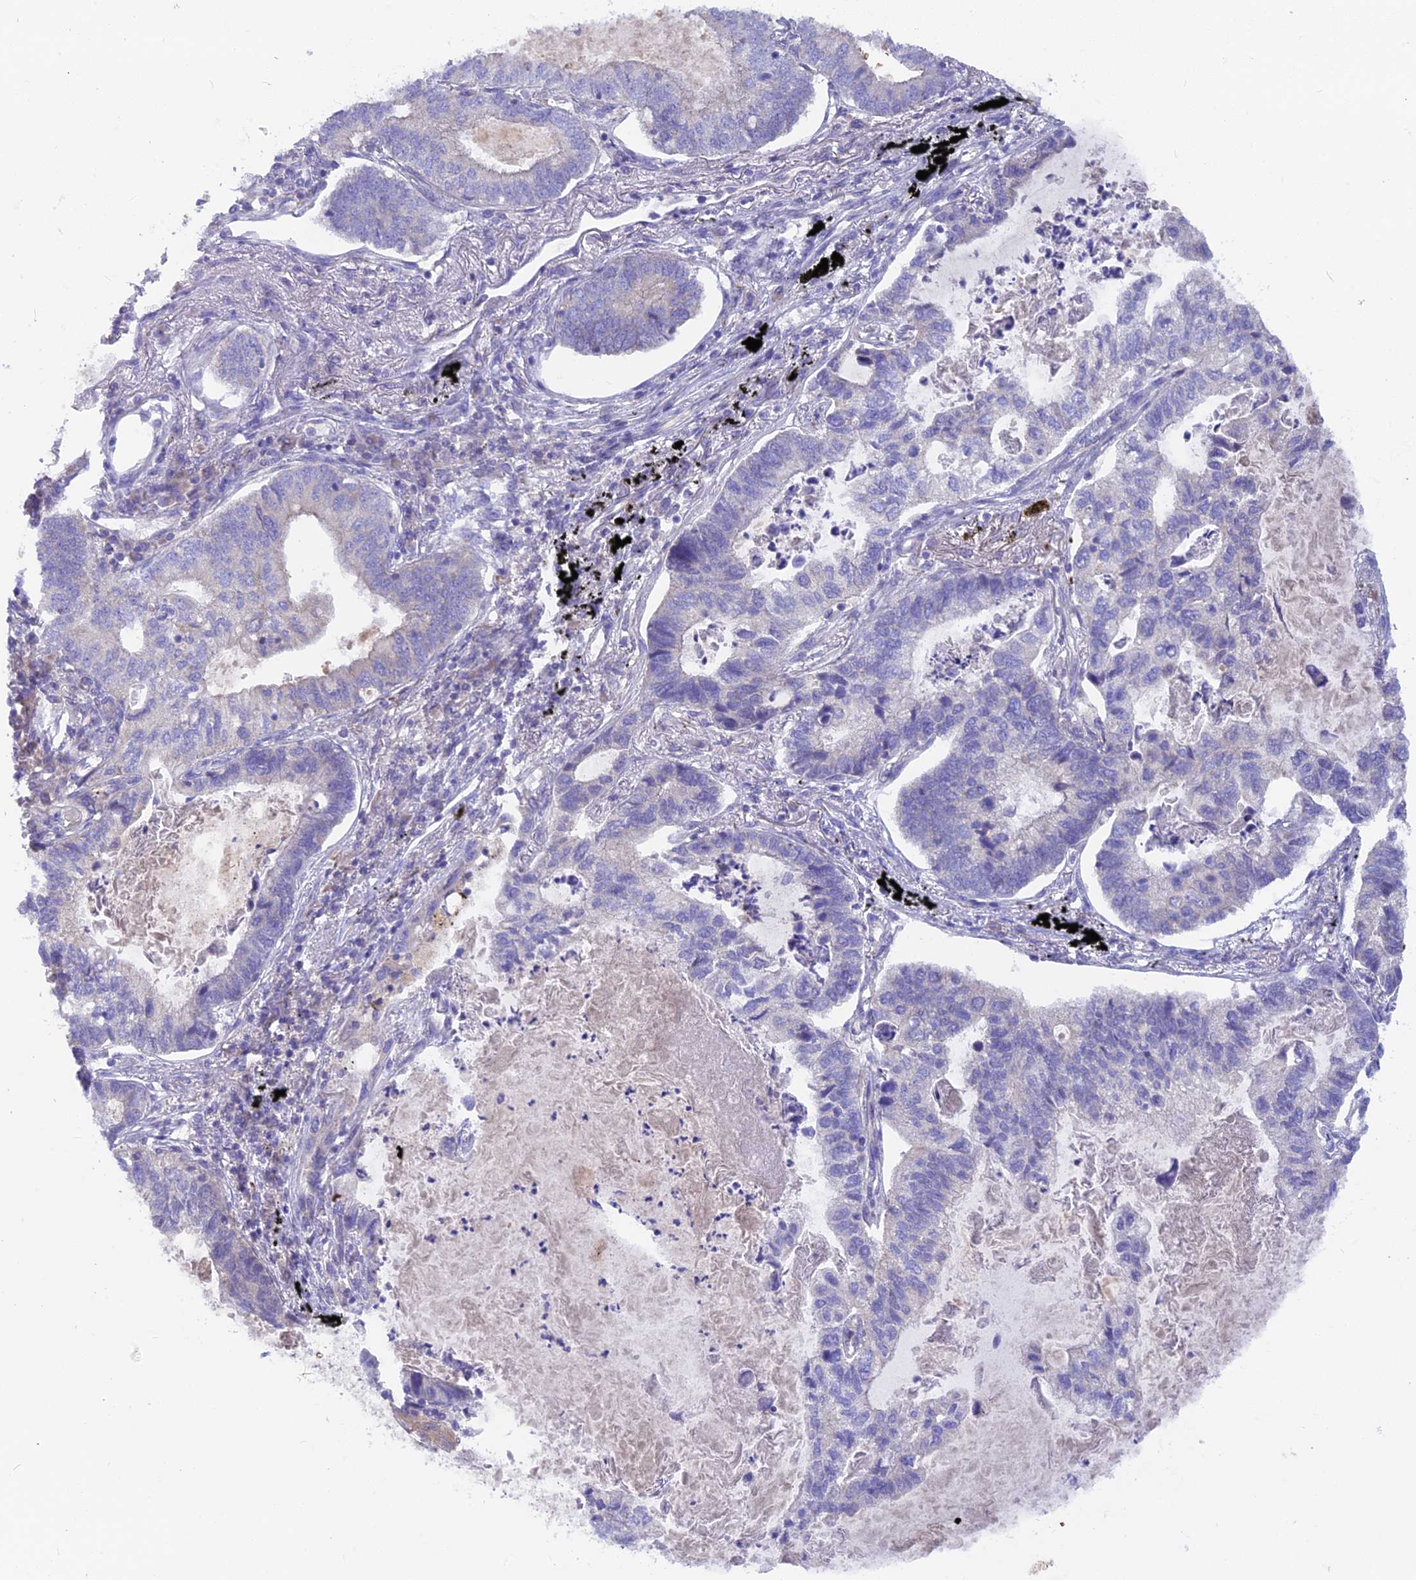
{"staining": {"intensity": "negative", "quantity": "none", "location": "none"}, "tissue": "lung cancer", "cell_type": "Tumor cells", "image_type": "cancer", "snomed": [{"axis": "morphology", "description": "Adenocarcinoma, NOS"}, {"axis": "topography", "description": "Lung"}], "caption": "An IHC micrograph of lung cancer (adenocarcinoma) is shown. There is no staining in tumor cells of lung cancer (adenocarcinoma).", "gene": "PZP", "patient": {"sex": "male", "age": 67}}